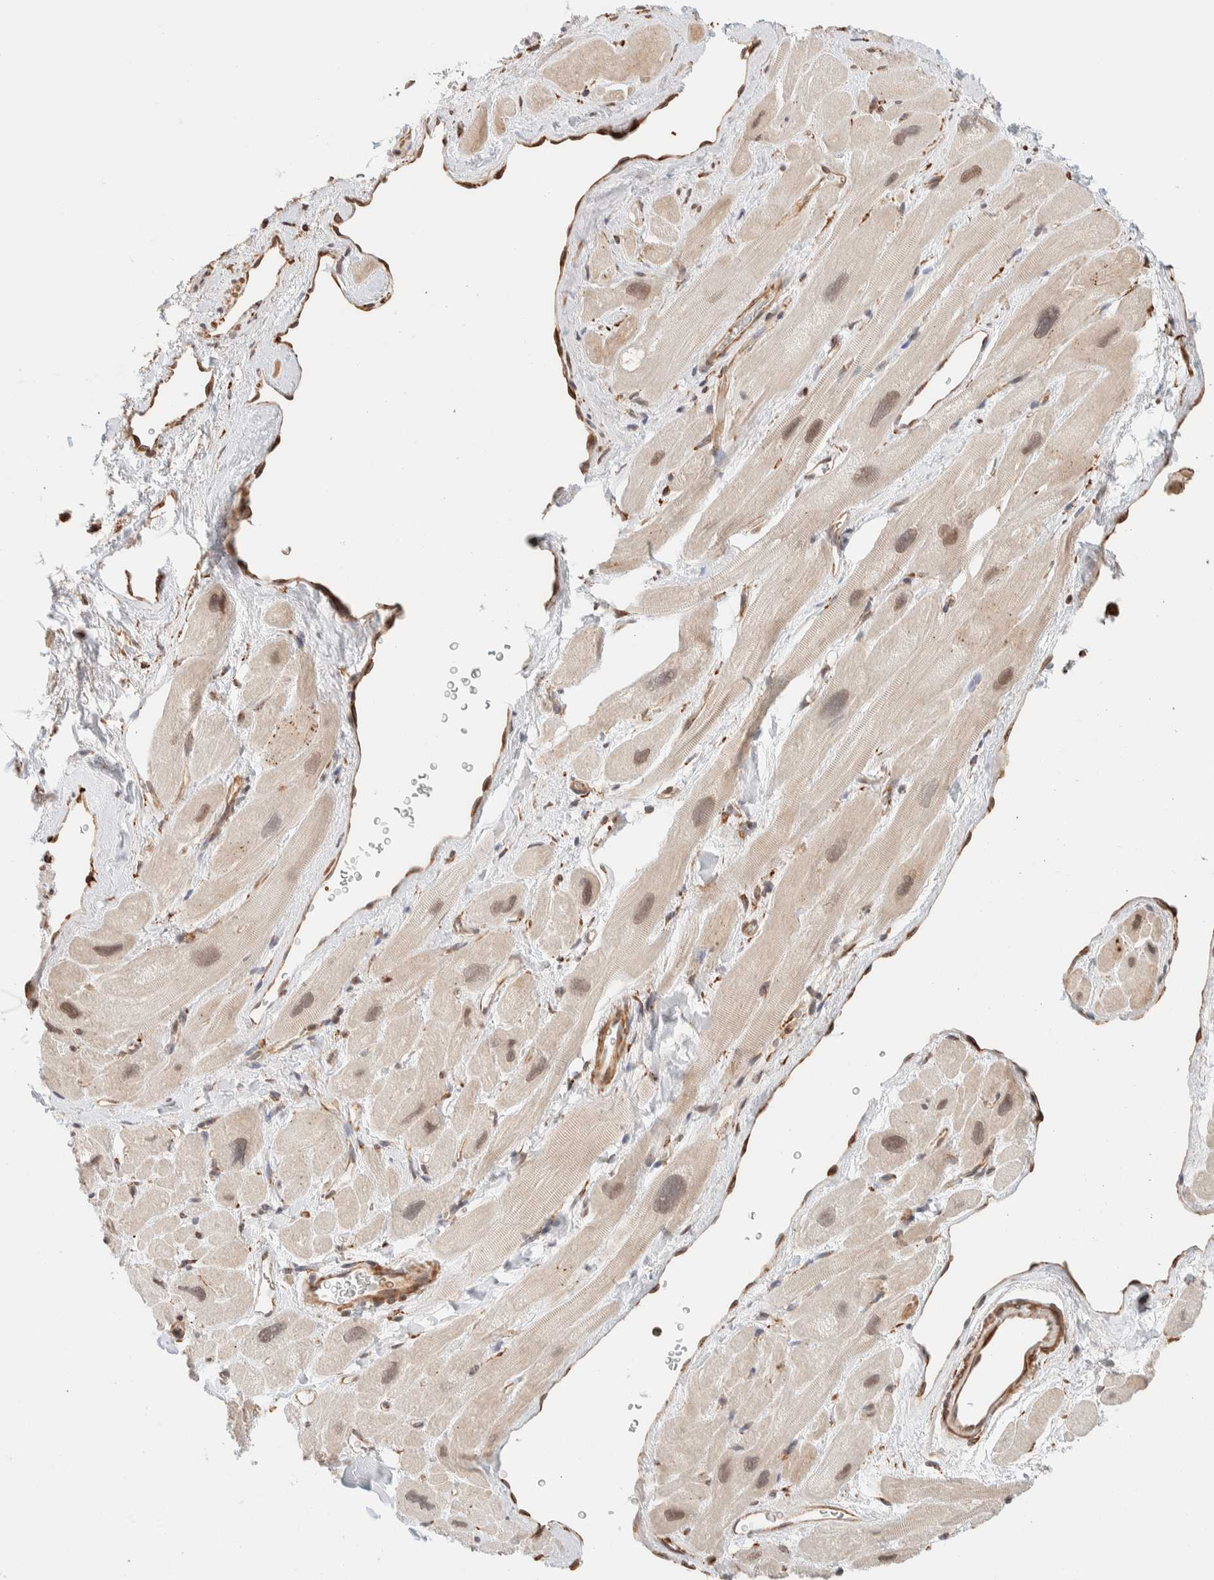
{"staining": {"intensity": "weak", "quantity": "25%-75%", "location": "cytoplasmic/membranous,nuclear"}, "tissue": "heart muscle", "cell_type": "Cardiomyocytes", "image_type": "normal", "snomed": [{"axis": "morphology", "description": "Normal tissue, NOS"}, {"axis": "topography", "description": "Heart"}], "caption": "Immunohistochemical staining of unremarkable heart muscle shows 25%-75% levels of weak cytoplasmic/membranous,nuclear protein positivity in about 25%-75% of cardiomyocytes. (DAB = brown stain, brightfield microscopy at high magnification).", "gene": "INTS1", "patient": {"sex": "male", "age": 49}}